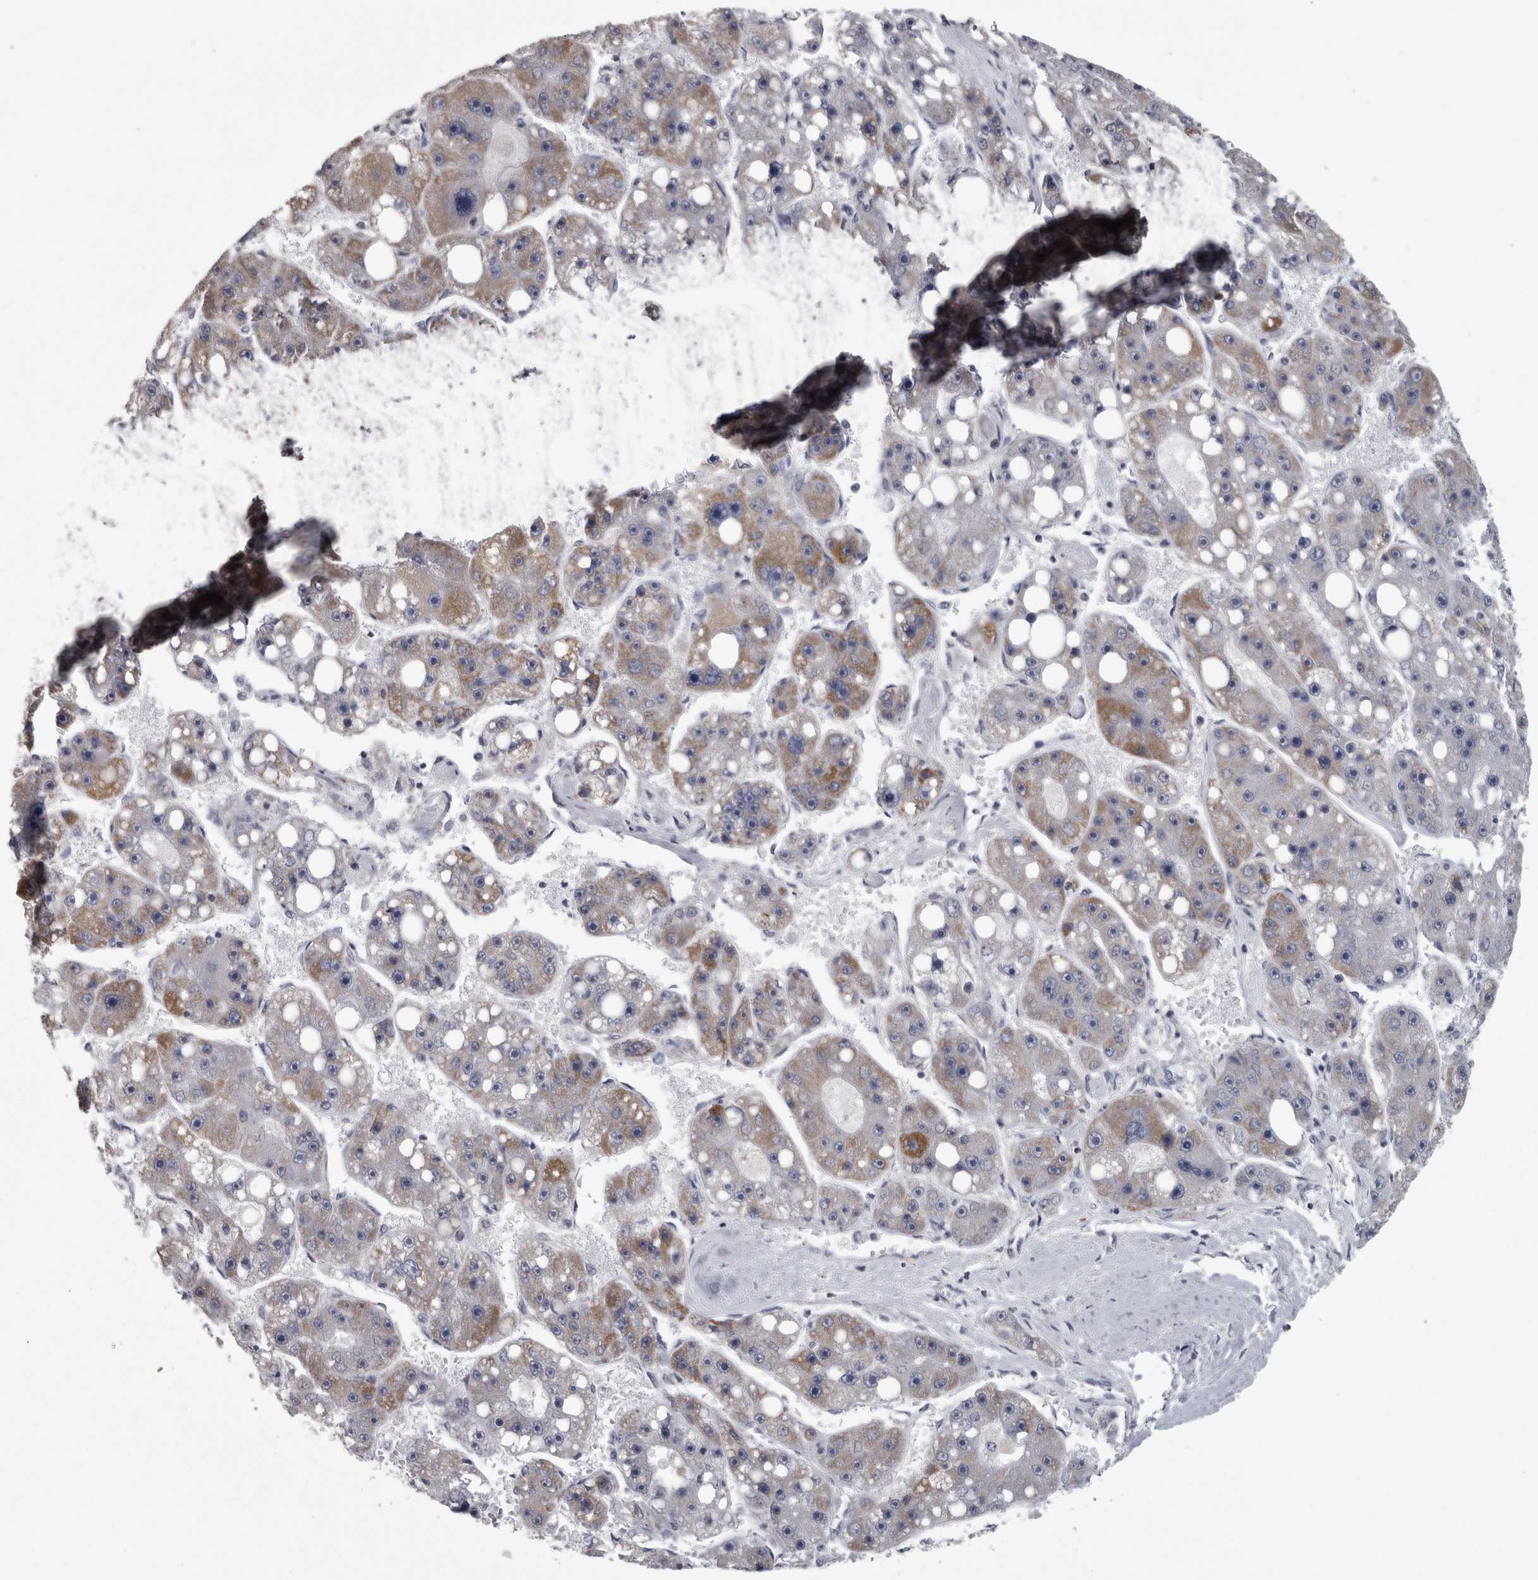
{"staining": {"intensity": "moderate", "quantity": "25%-75%", "location": "cytoplasmic/membranous"}, "tissue": "liver cancer", "cell_type": "Tumor cells", "image_type": "cancer", "snomed": [{"axis": "morphology", "description": "Carcinoma, Hepatocellular, NOS"}, {"axis": "topography", "description": "Liver"}], "caption": "IHC (DAB) staining of human liver hepatocellular carcinoma exhibits moderate cytoplasmic/membranous protein expression in approximately 25%-75% of tumor cells. The staining is performed using DAB brown chromogen to label protein expression. The nuclei are counter-stained blue using hematoxylin.", "gene": "DBT", "patient": {"sex": "female", "age": 61}}